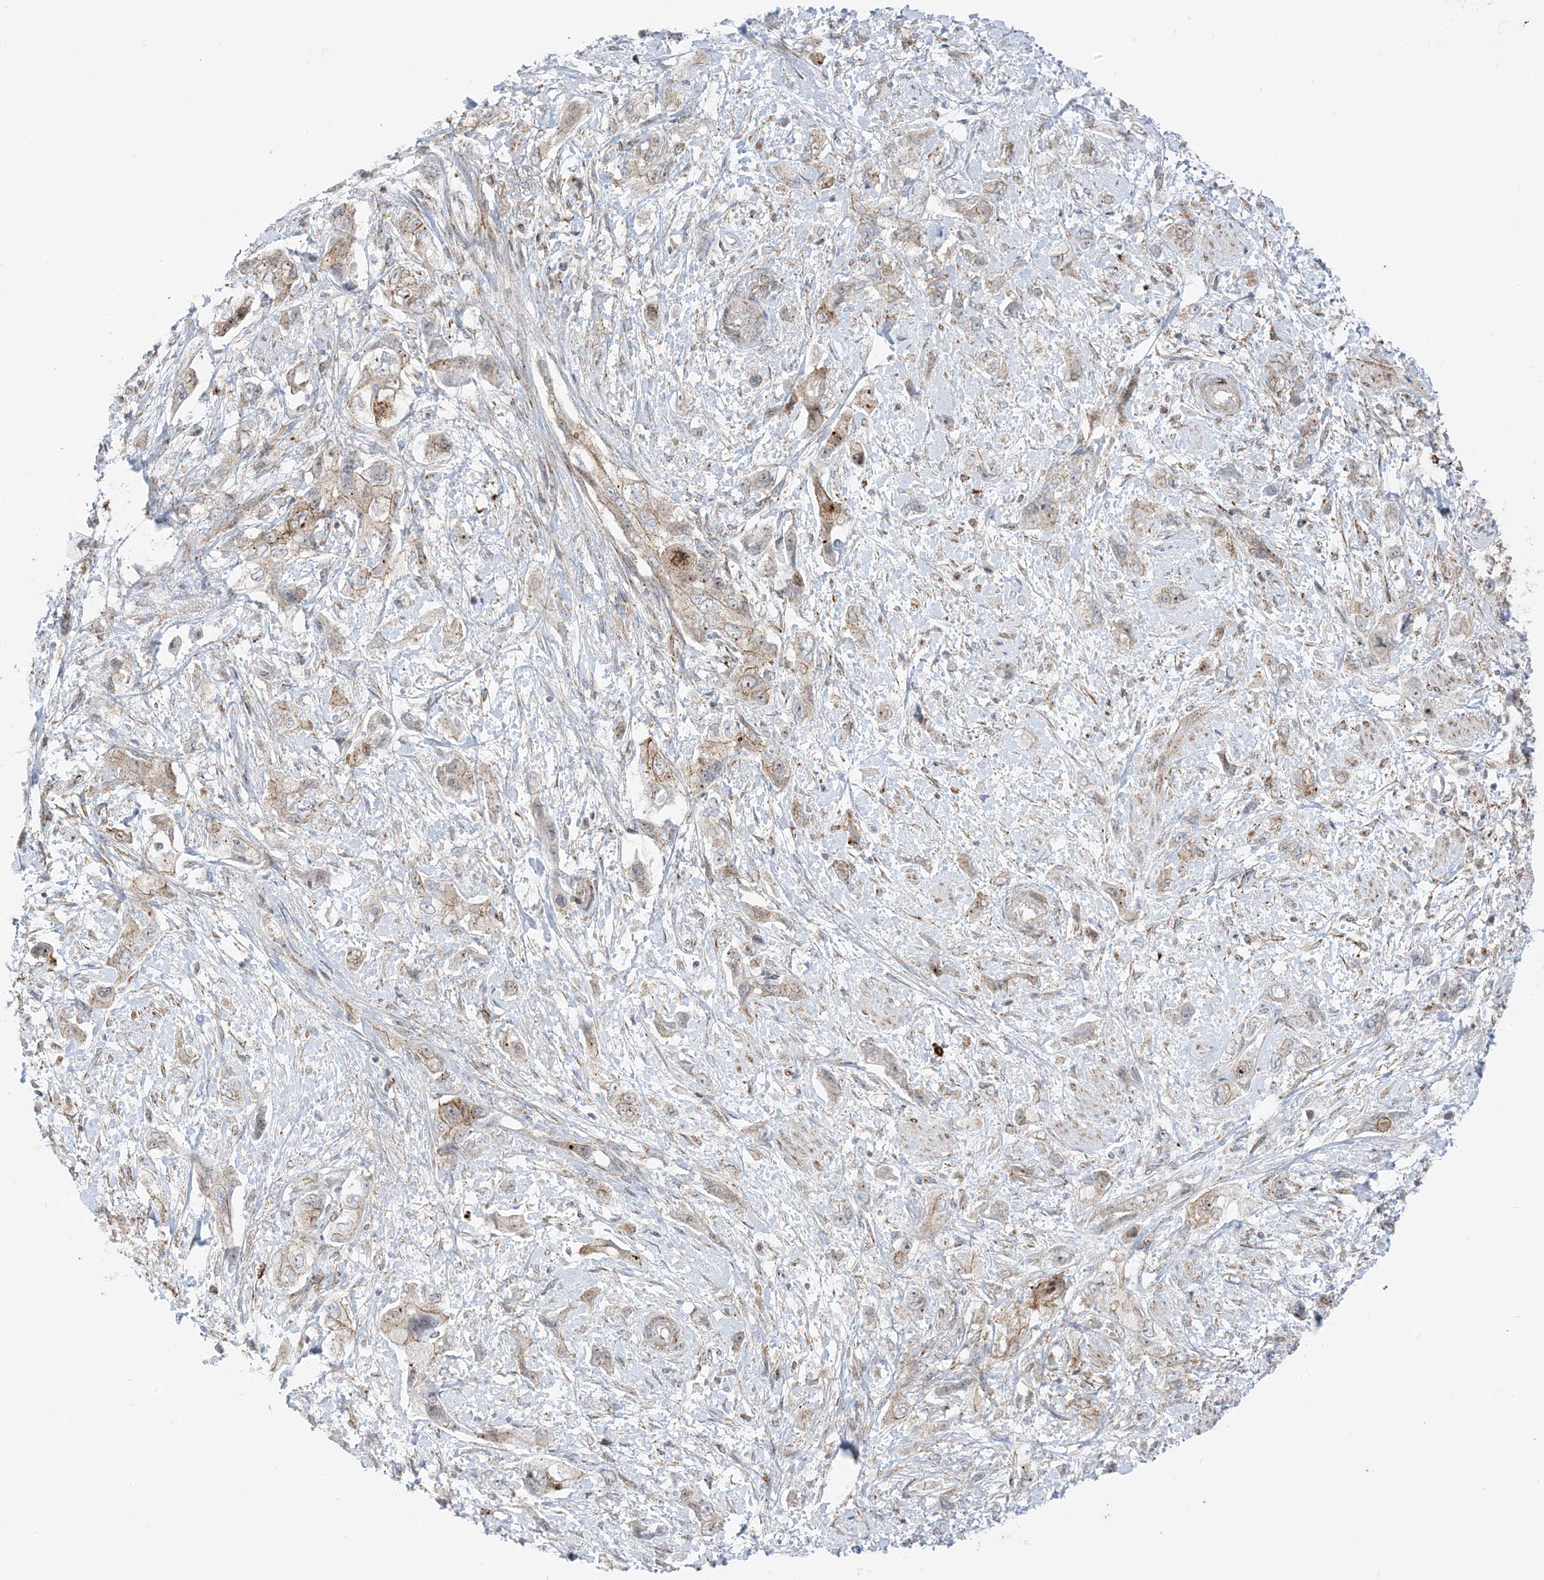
{"staining": {"intensity": "moderate", "quantity": "25%-75%", "location": "cytoplasmic/membranous"}, "tissue": "pancreatic cancer", "cell_type": "Tumor cells", "image_type": "cancer", "snomed": [{"axis": "morphology", "description": "Adenocarcinoma, NOS"}, {"axis": "topography", "description": "Pancreas"}], "caption": "High-magnification brightfield microscopy of pancreatic cancer (adenocarcinoma) stained with DAB (brown) and counterstained with hematoxylin (blue). tumor cells exhibit moderate cytoplasmic/membranous expression is seen in about25%-75% of cells. The protein of interest is stained brown, and the nuclei are stained in blue (DAB (3,3'-diaminobenzidine) IHC with brightfield microscopy, high magnification).", "gene": "RAC1", "patient": {"sex": "female", "age": 73}}